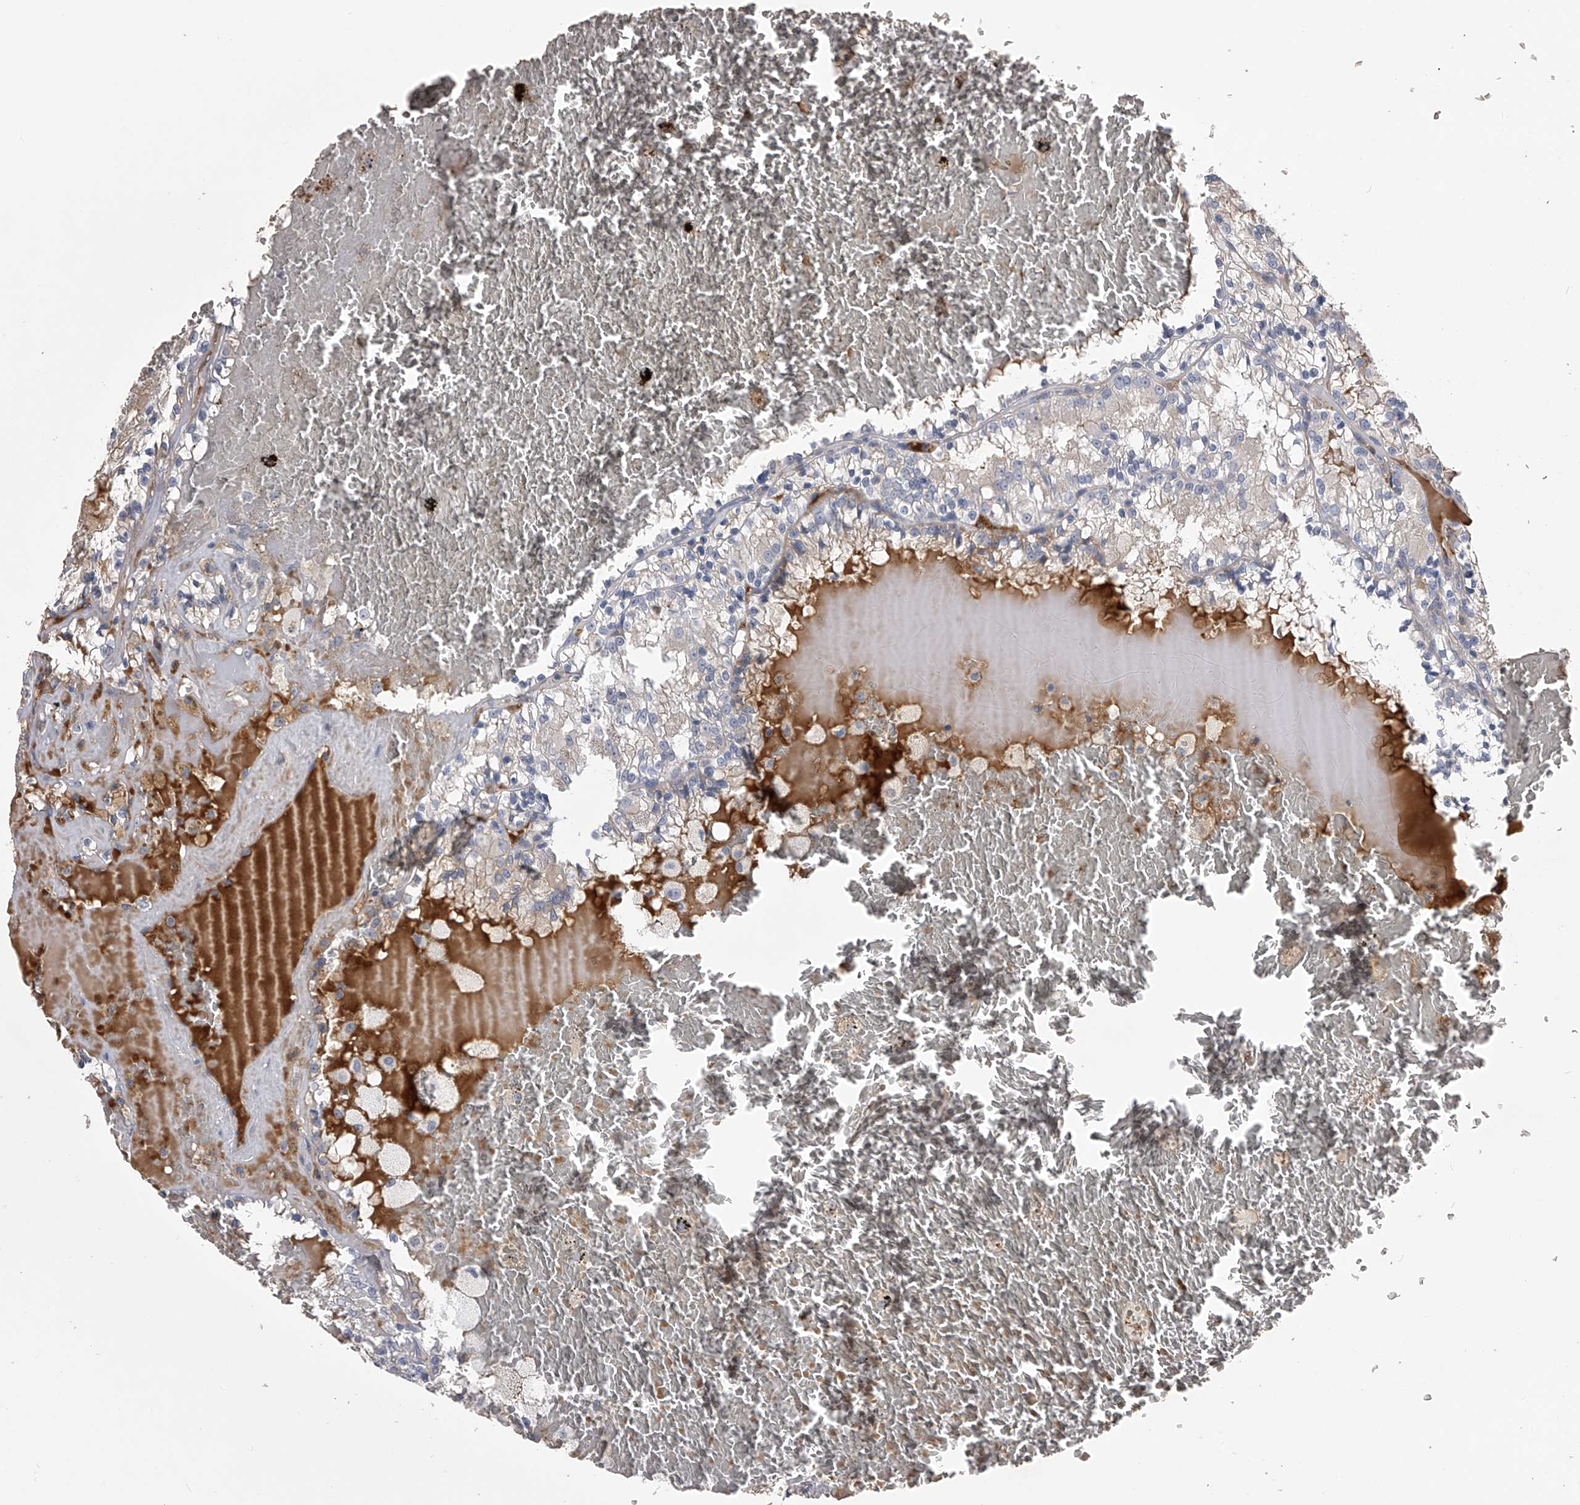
{"staining": {"intensity": "weak", "quantity": "<25%", "location": "cytoplasmic/membranous"}, "tissue": "renal cancer", "cell_type": "Tumor cells", "image_type": "cancer", "snomed": [{"axis": "morphology", "description": "Adenocarcinoma, NOS"}, {"axis": "topography", "description": "Kidney"}], "caption": "DAB (3,3'-diaminobenzidine) immunohistochemical staining of human renal adenocarcinoma displays no significant positivity in tumor cells.", "gene": "MDN1", "patient": {"sex": "female", "age": 56}}